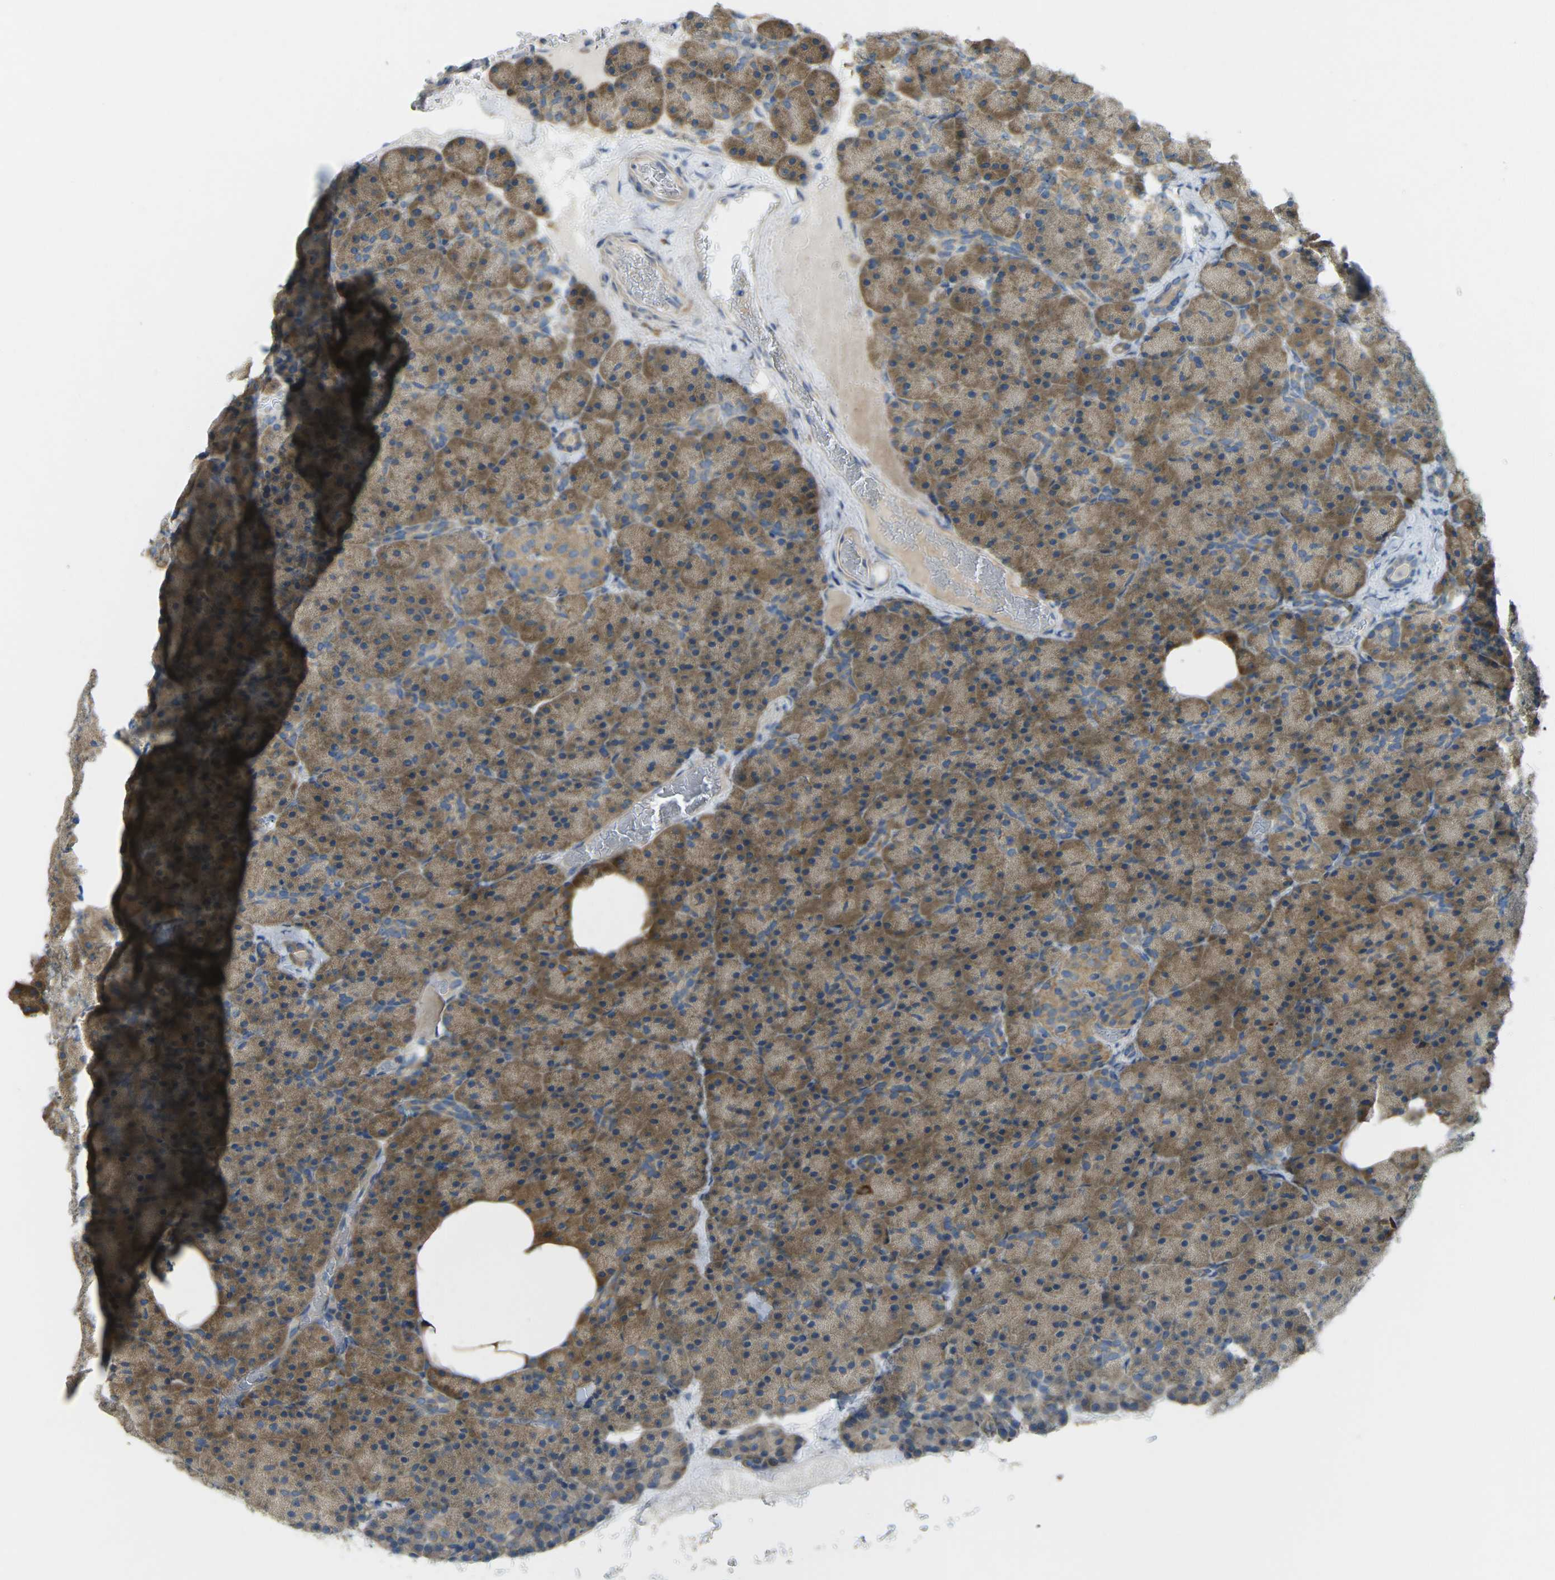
{"staining": {"intensity": "moderate", "quantity": ">75%", "location": "cytoplasmic/membranous"}, "tissue": "pancreas", "cell_type": "Exocrine glandular cells", "image_type": "normal", "snomed": [{"axis": "morphology", "description": "Normal tissue, NOS"}, {"axis": "topography", "description": "Pancreas"}], "caption": "Unremarkable pancreas displays moderate cytoplasmic/membranous positivity in approximately >75% of exocrine glandular cells, visualized by immunohistochemistry.", "gene": "MYLK4", "patient": {"sex": "female", "age": 35}}